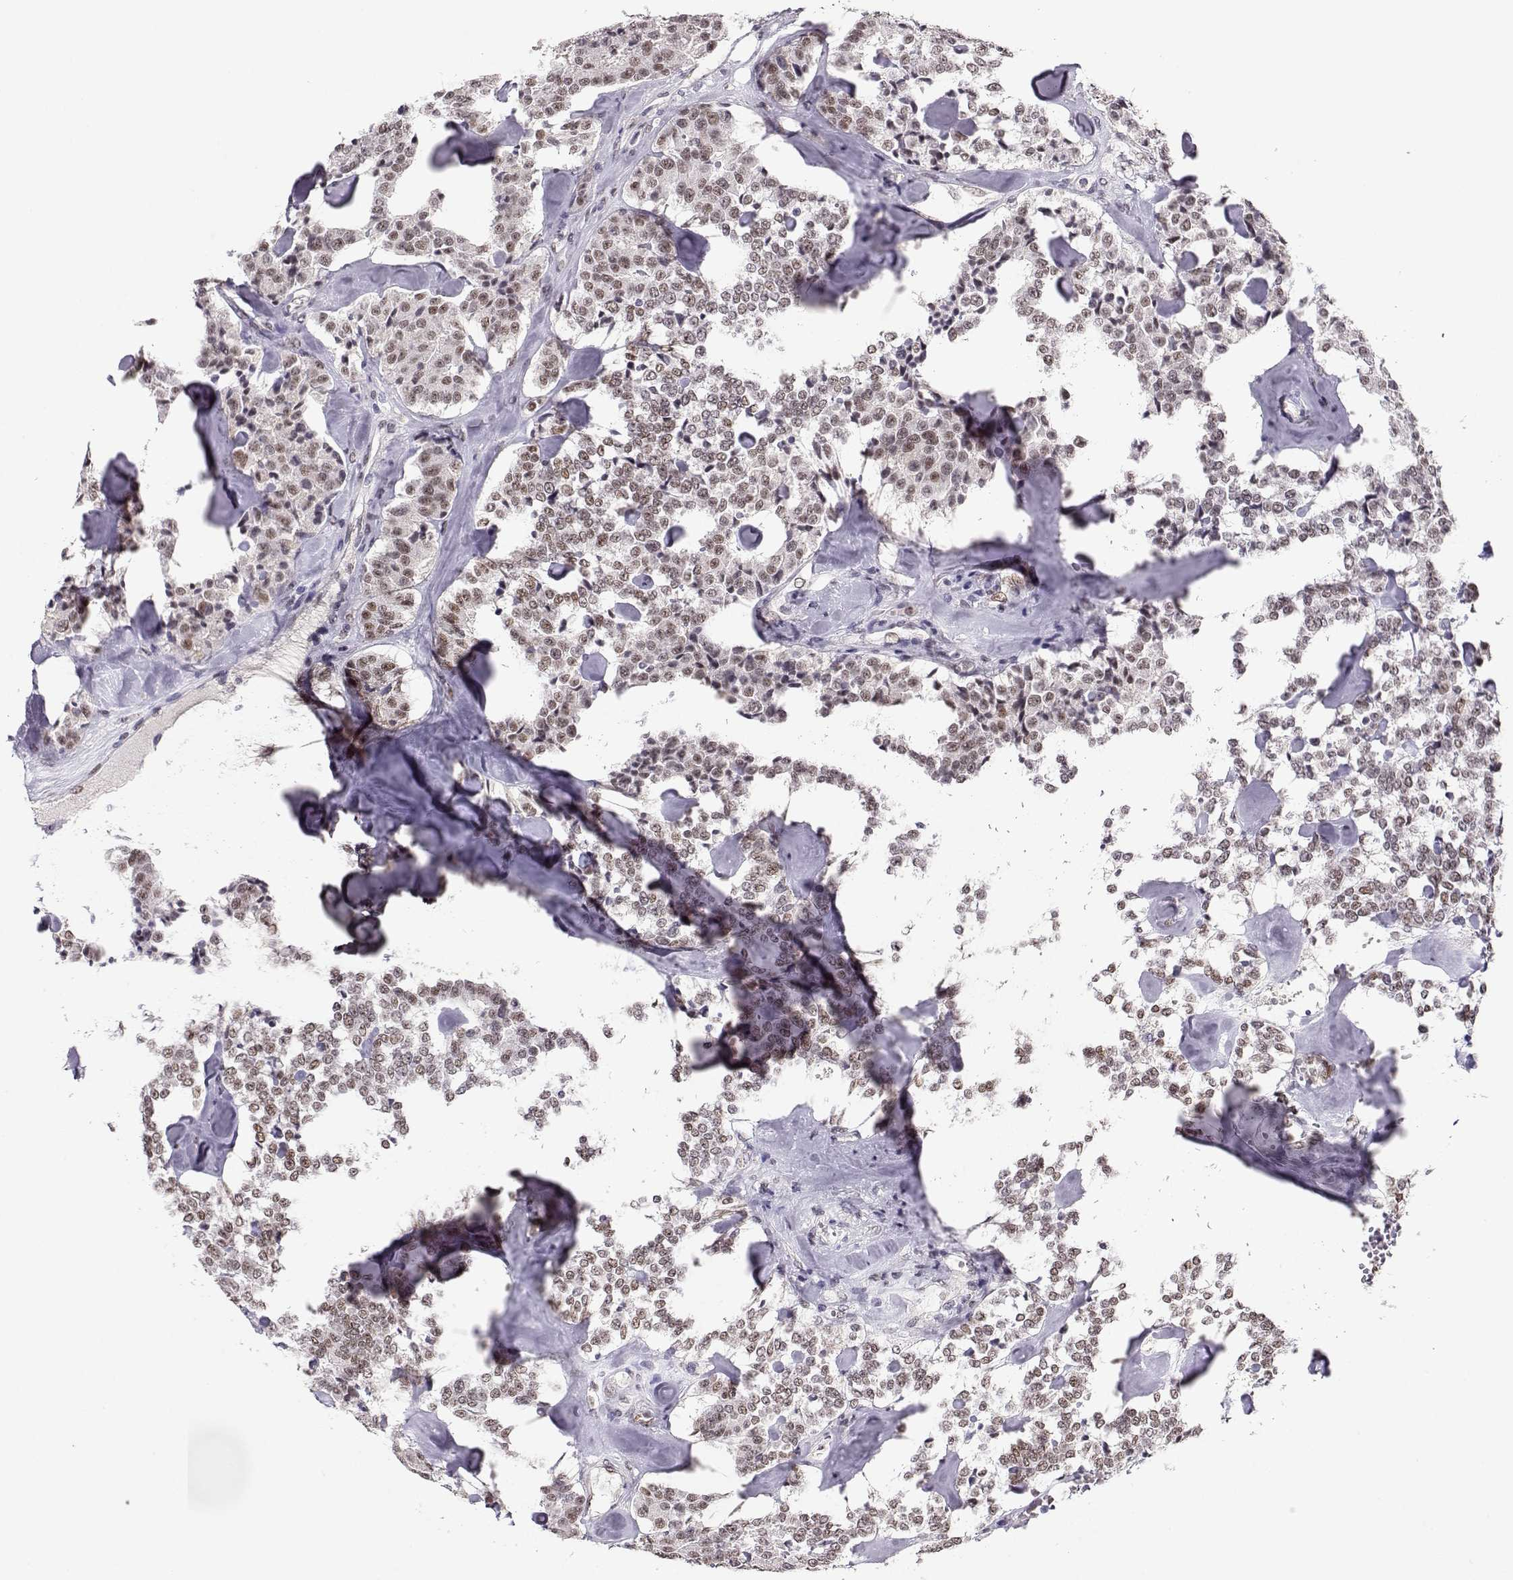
{"staining": {"intensity": "weak", "quantity": ">75%", "location": "nuclear"}, "tissue": "carcinoid", "cell_type": "Tumor cells", "image_type": "cancer", "snomed": [{"axis": "morphology", "description": "Carcinoid, malignant, NOS"}, {"axis": "topography", "description": "Pancreas"}], "caption": "A brown stain highlights weak nuclear expression of a protein in human malignant carcinoid tumor cells.", "gene": "POLI", "patient": {"sex": "male", "age": 41}}